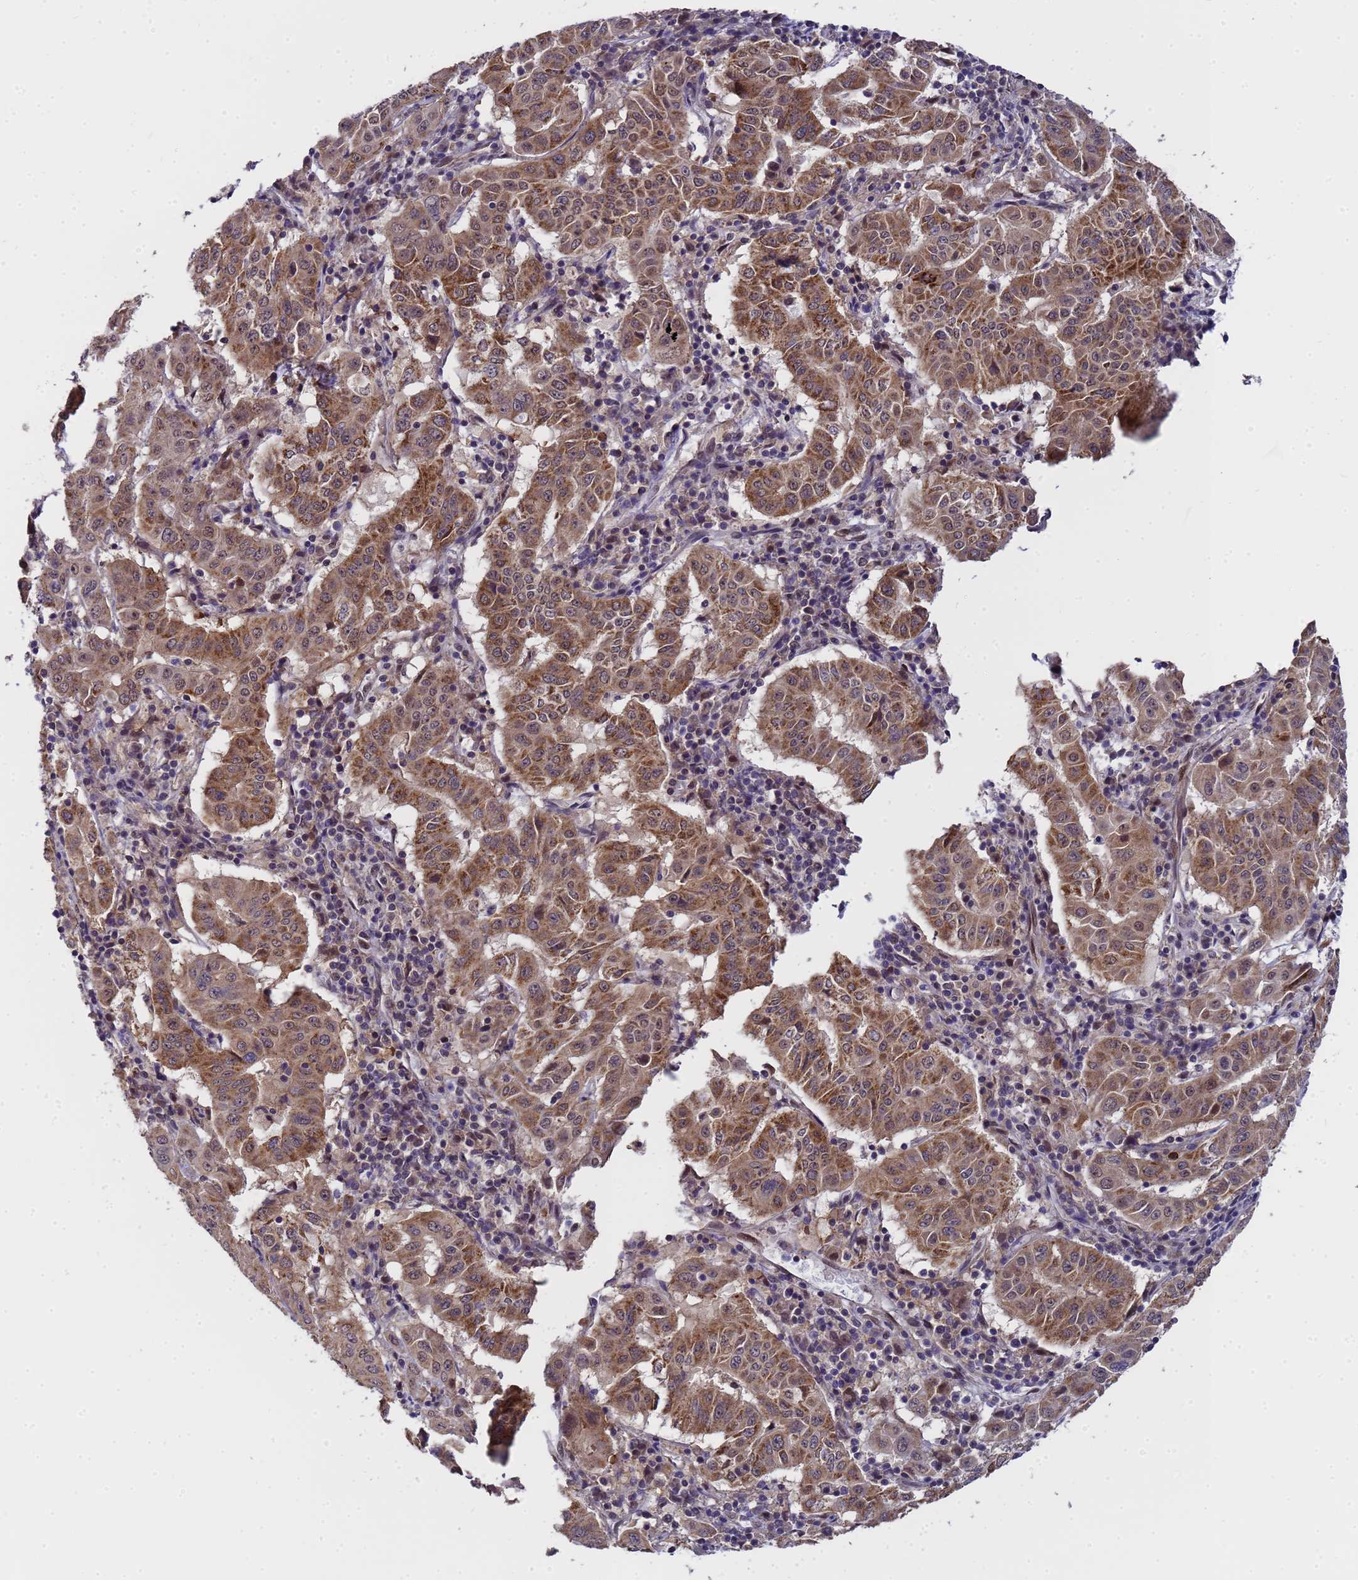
{"staining": {"intensity": "moderate", "quantity": ">75%", "location": "cytoplasmic/membranous,nuclear"}, "tissue": "pancreatic cancer", "cell_type": "Tumor cells", "image_type": "cancer", "snomed": [{"axis": "morphology", "description": "Adenocarcinoma, NOS"}, {"axis": "topography", "description": "Pancreas"}], "caption": "DAB immunohistochemical staining of human pancreatic cancer (adenocarcinoma) exhibits moderate cytoplasmic/membranous and nuclear protein positivity in about >75% of tumor cells.", "gene": "ANAPC13", "patient": {"sex": "male", "age": 63}}